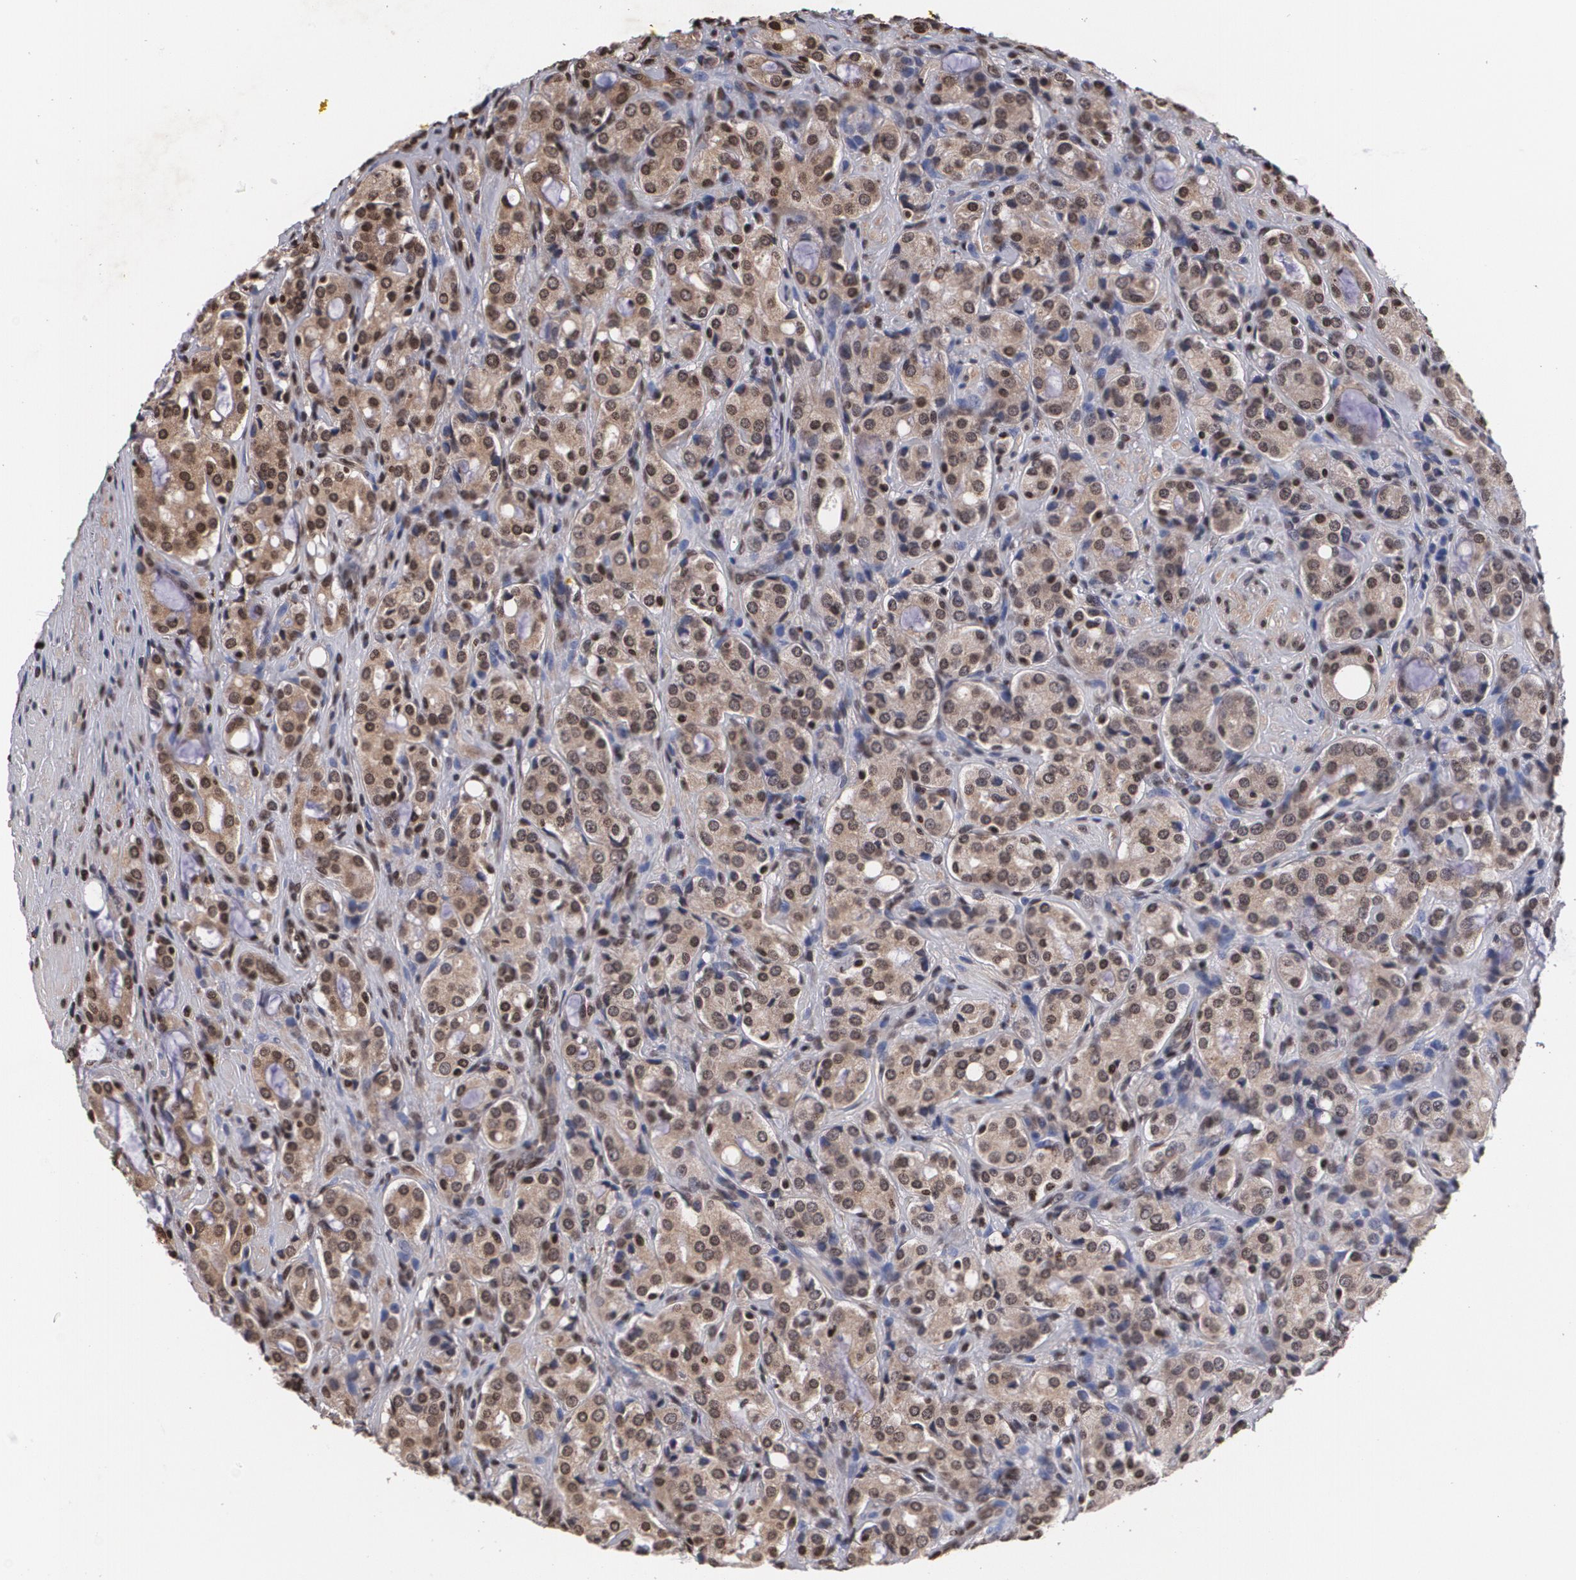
{"staining": {"intensity": "moderate", "quantity": ">75%", "location": "cytoplasmic/membranous,nuclear"}, "tissue": "prostate cancer", "cell_type": "Tumor cells", "image_type": "cancer", "snomed": [{"axis": "morphology", "description": "Adenocarcinoma, High grade"}, {"axis": "topography", "description": "Prostate"}], "caption": "This is an image of IHC staining of prostate cancer, which shows moderate expression in the cytoplasmic/membranous and nuclear of tumor cells.", "gene": "MVP", "patient": {"sex": "male", "age": 72}}